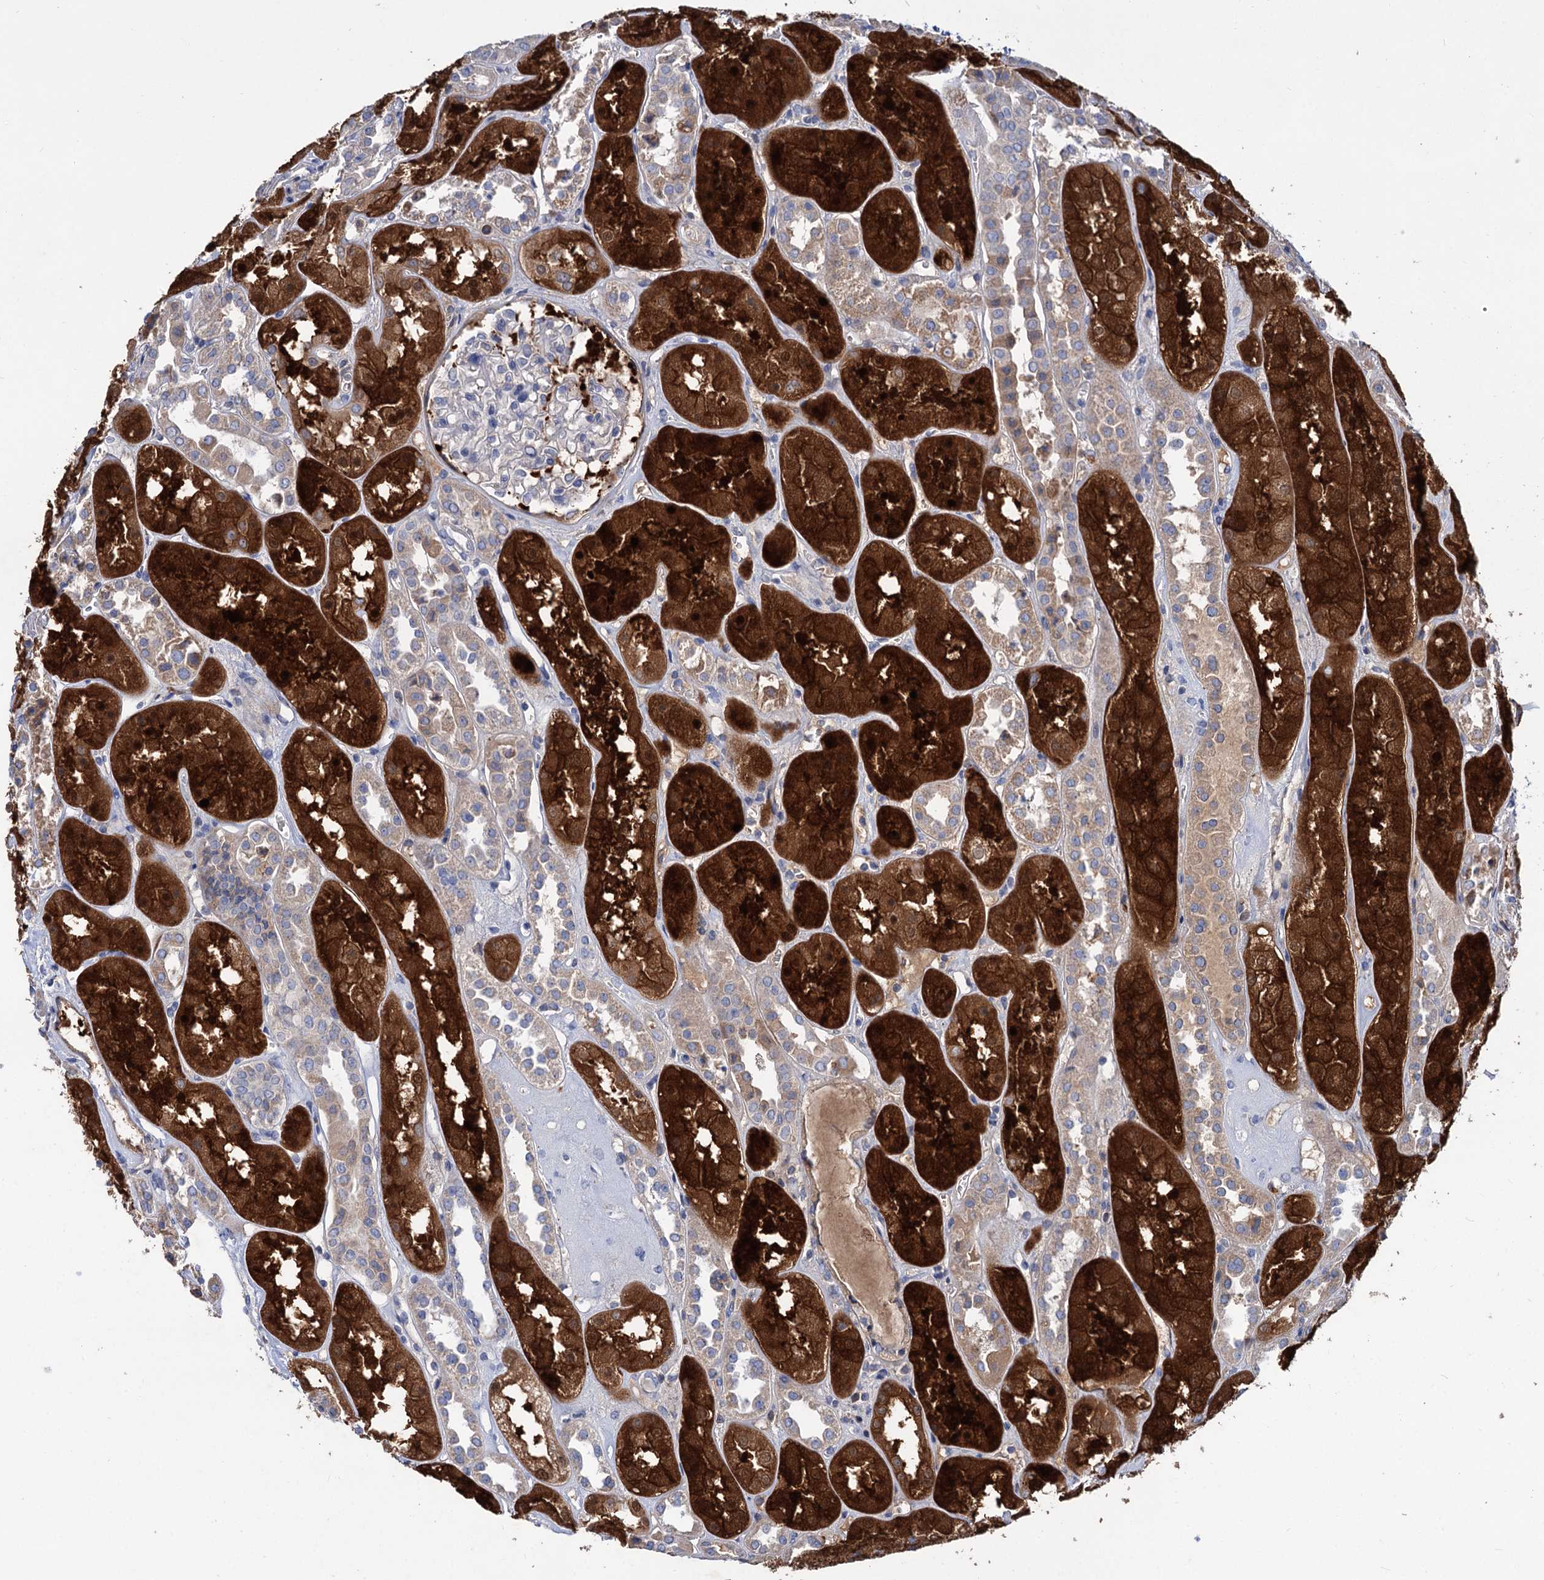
{"staining": {"intensity": "negative", "quantity": "none", "location": "none"}, "tissue": "kidney", "cell_type": "Cells in glomeruli", "image_type": "normal", "snomed": [{"axis": "morphology", "description": "Normal tissue, NOS"}, {"axis": "topography", "description": "Kidney"}], "caption": "Immunohistochemical staining of benign human kidney reveals no significant expression in cells in glomeruli. (Stains: DAB immunohistochemistry (IHC) with hematoxylin counter stain, Microscopy: brightfield microscopy at high magnification).", "gene": "CLPB", "patient": {"sex": "male", "age": 70}}